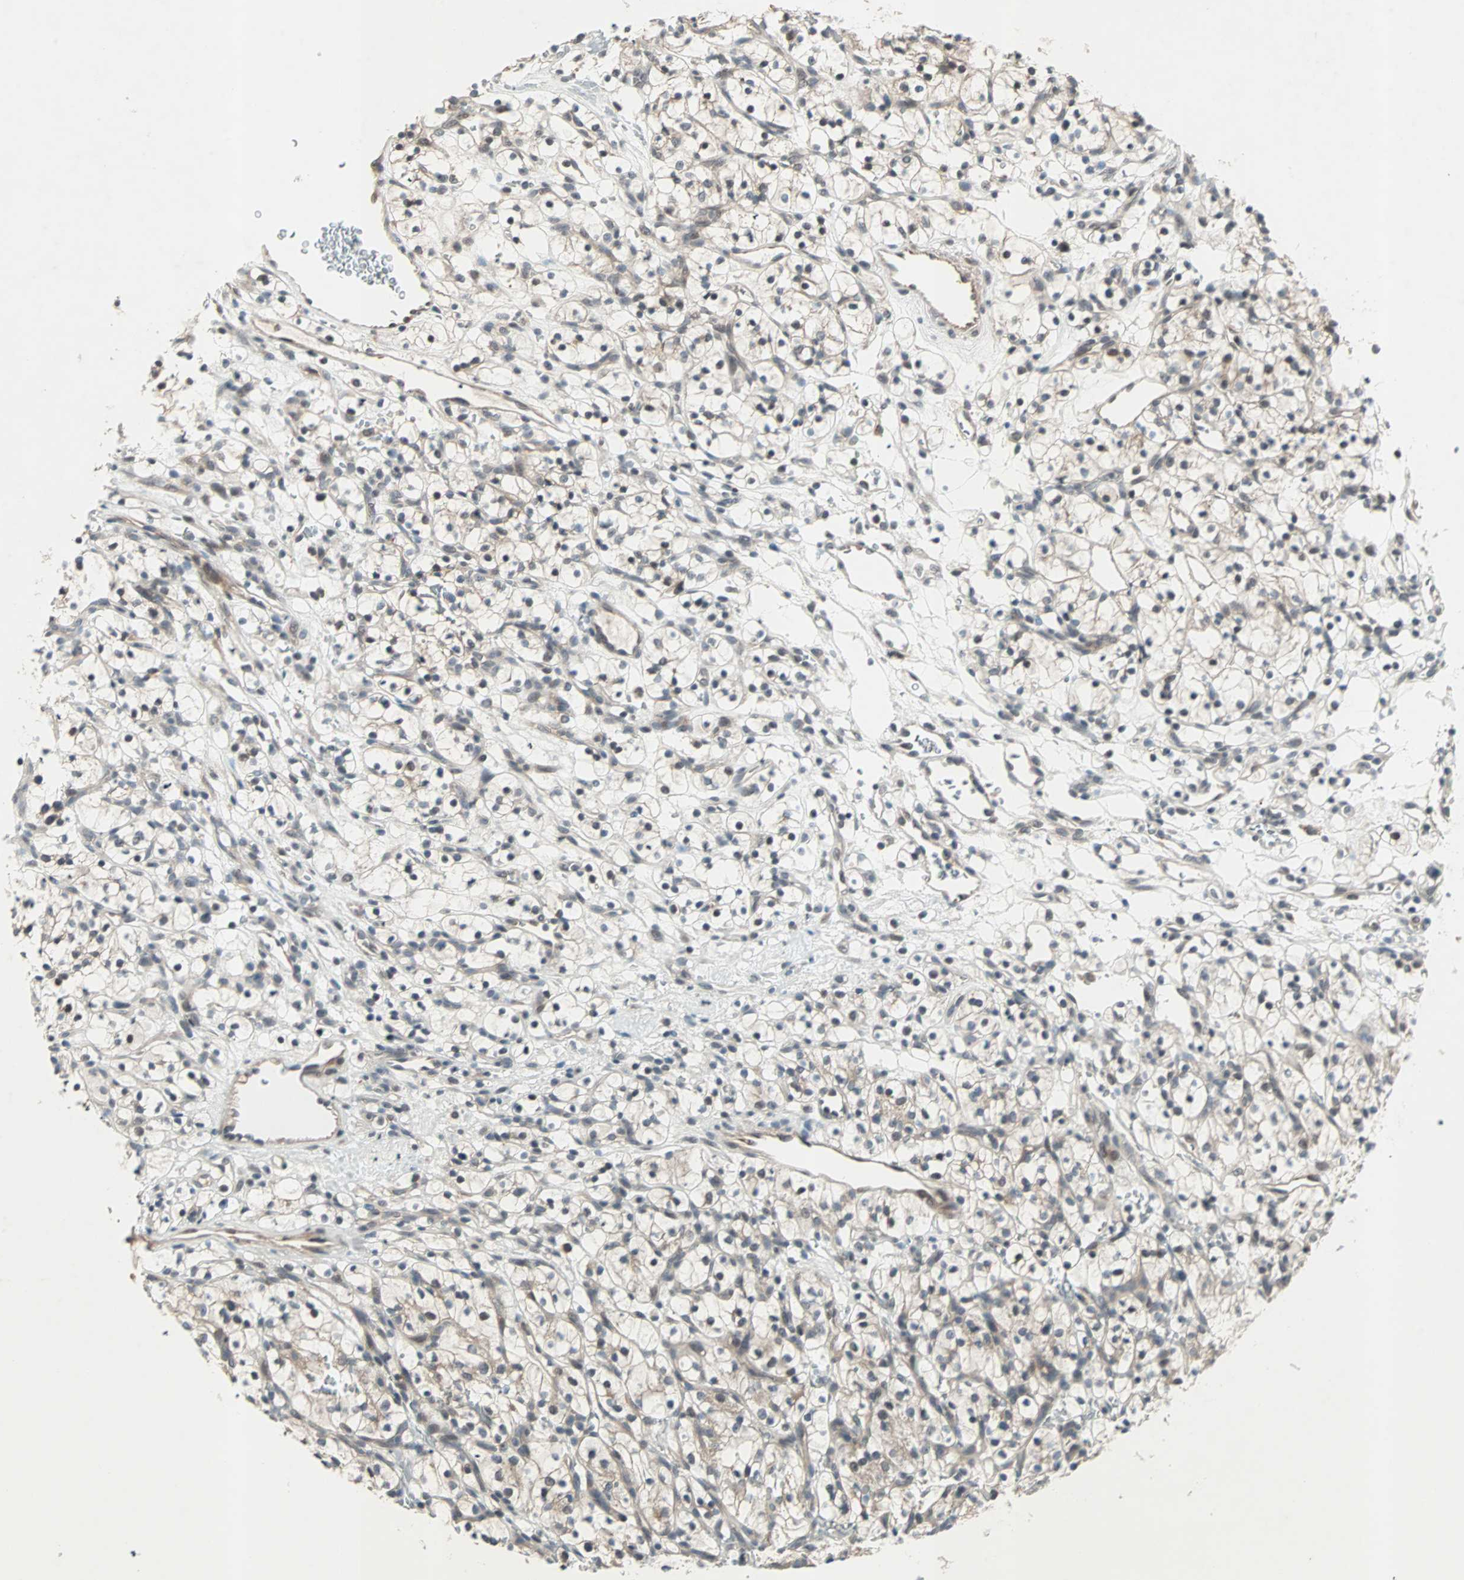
{"staining": {"intensity": "weak", "quantity": "<25%", "location": "cytoplasmic/membranous"}, "tissue": "renal cancer", "cell_type": "Tumor cells", "image_type": "cancer", "snomed": [{"axis": "morphology", "description": "Adenocarcinoma, NOS"}, {"axis": "topography", "description": "Kidney"}], "caption": "DAB immunohistochemical staining of renal cancer demonstrates no significant expression in tumor cells. (DAB immunohistochemistry with hematoxylin counter stain).", "gene": "PGBD1", "patient": {"sex": "female", "age": 57}}